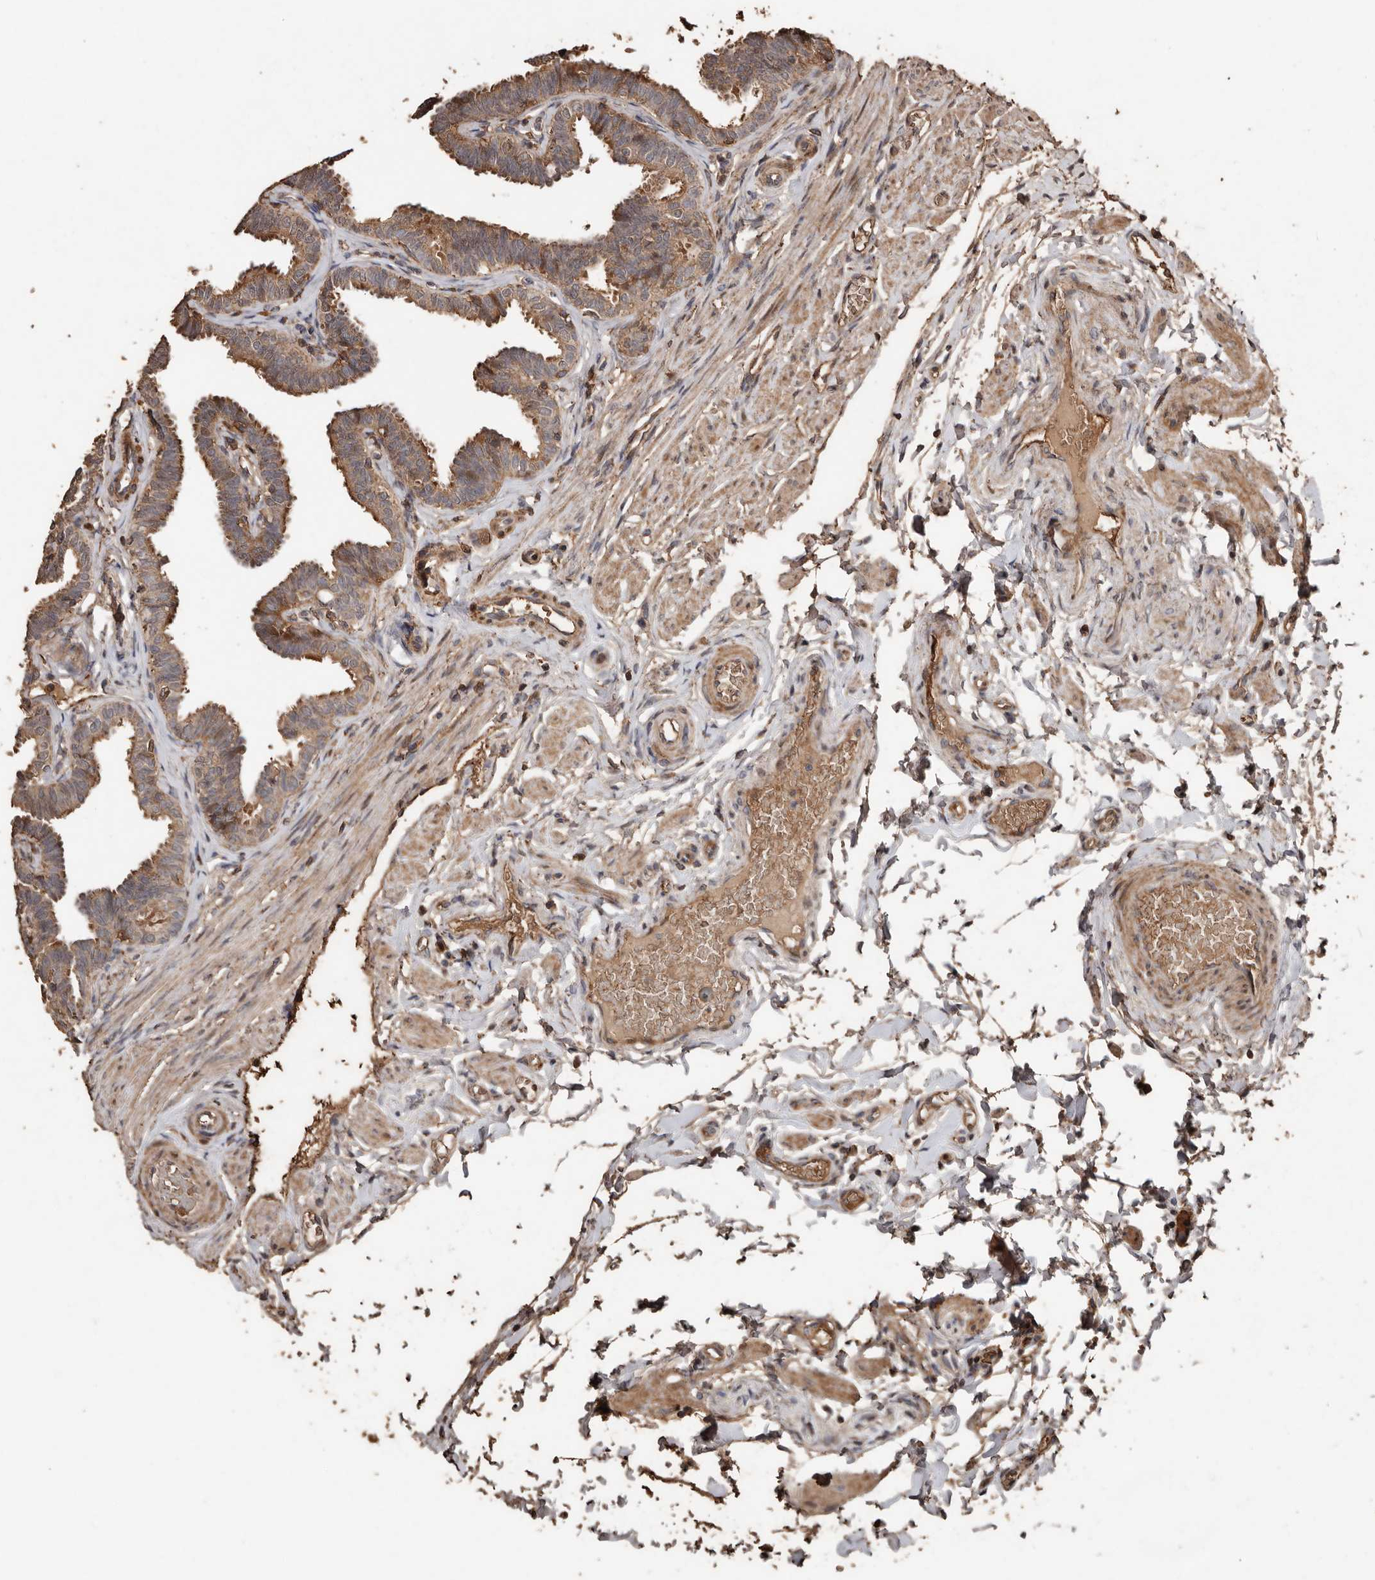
{"staining": {"intensity": "moderate", "quantity": ">75%", "location": "cytoplasmic/membranous"}, "tissue": "fallopian tube", "cell_type": "Glandular cells", "image_type": "normal", "snomed": [{"axis": "morphology", "description": "Normal tissue, NOS"}, {"axis": "topography", "description": "Fallopian tube"}, {"axis": "topography", "description": "Ovary"}], "caption": "Immunohistochemistry (IHC) histopathology image of unremarkable fallopian tube: fallopian tube stained using IHC displays medium levels of moderate protein expression localized specifically in the cytoplasmic/membranous of glandular cells, appearing as a cytoplasmic/membranous brown color.", "gene": "RANBP17", "patient": {"sex": "female", "age": 23}}